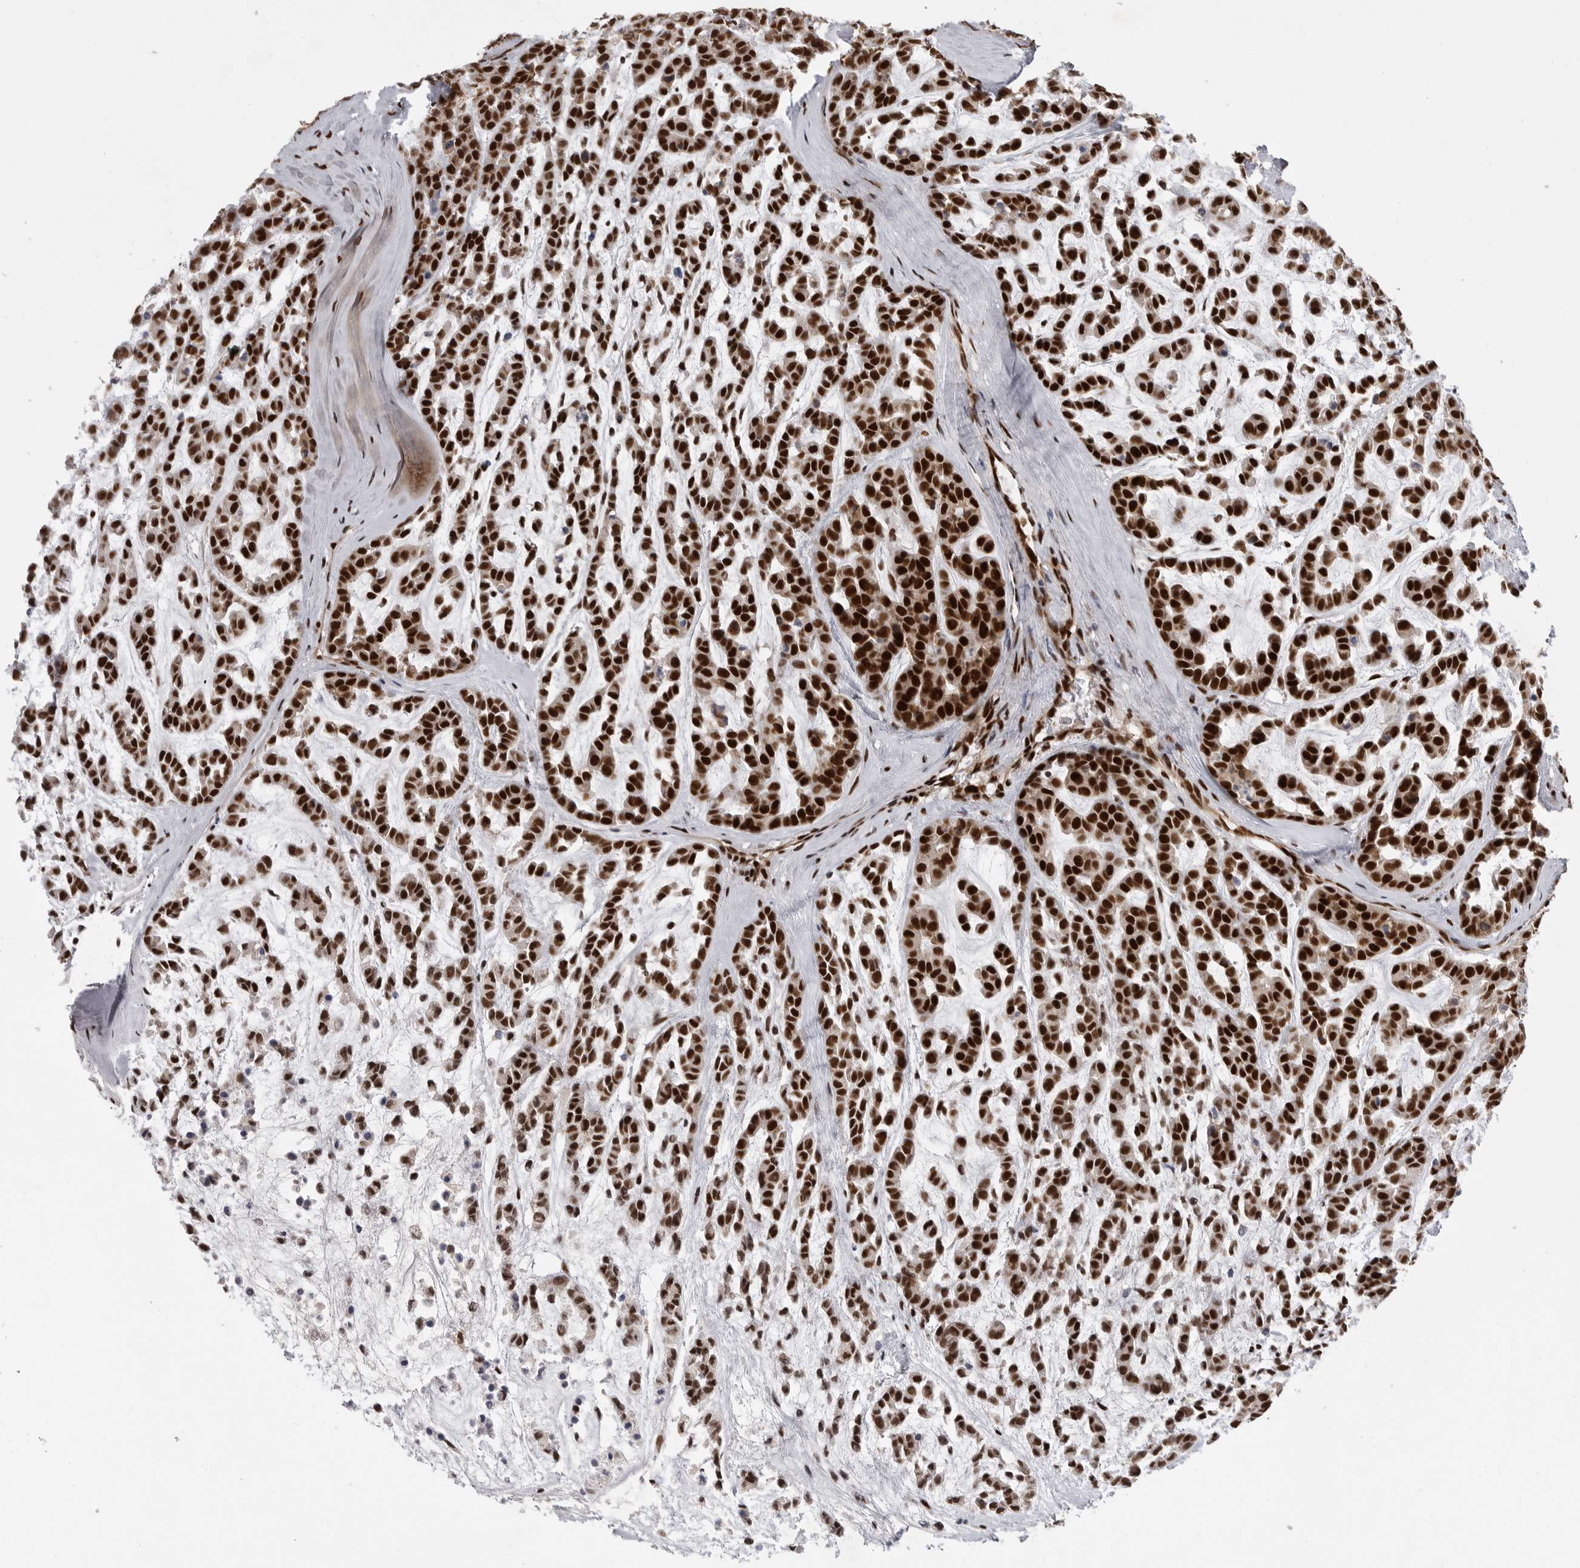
{"staining": {"intensity": "strong", "quantity": ">75%", "location": "nuclear"}, "tissue": "head and neck cancer", "cell_type": "Tumor cells", "image_type": "cancer", "snomed": [{"axis": "morphology", "description": "Adenocarcinoma, NOS"}, {"axis": "morphology", "description": "Adenoma, NOS"}, {"axis": "topography", "description": "Head-Neck"}], "caption": "Tumor cells reveal high levels of strong nuclear staining in approximately >75% of cells in adenoma (head and neck).", "gene": "PPP1R8", "patient": {"sex": "female", "age": 55}}